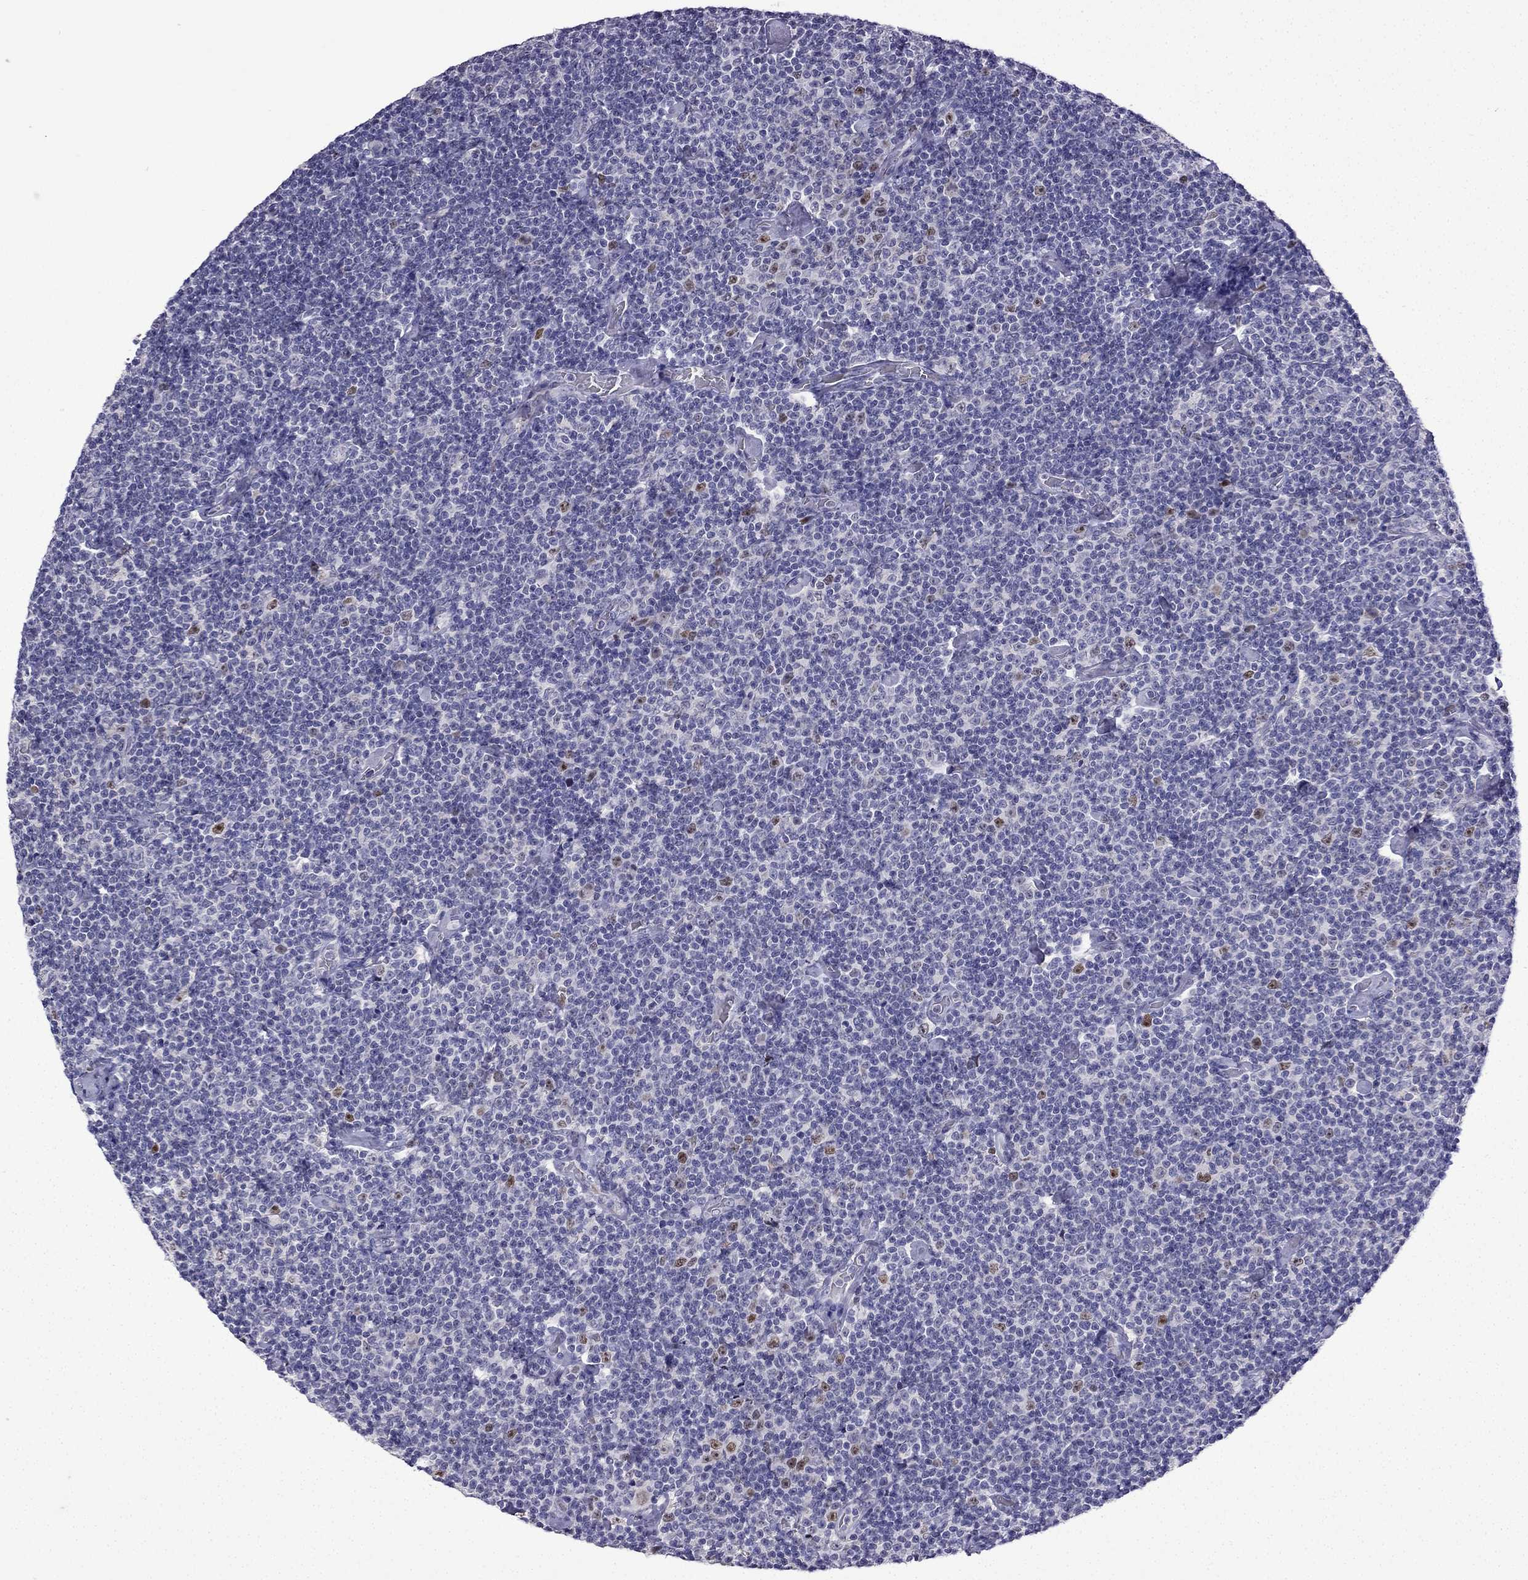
{"staining": {"intensity": "moderate", "quantity": "<25%", "location": "nuclear"}, "tissue": "lymphoma", "cell_type": "Tumor cells", "image_type": "cancer", "snomed": [{"axis": "morphology", "description": "Malignant lymphoma, non-Hodgkin's type, Low grade"}, {"axis": "topography", "description": "Lymph node"}], "caption": "Tumor cells demonstrate low levels of moderate nuclear expression in approximately <25% of cells in human low-grade malignant lymphoma, non-Hodgkin's type.", "gene": "UHRF1", "patient": {"sex": "male", "age": 81}}